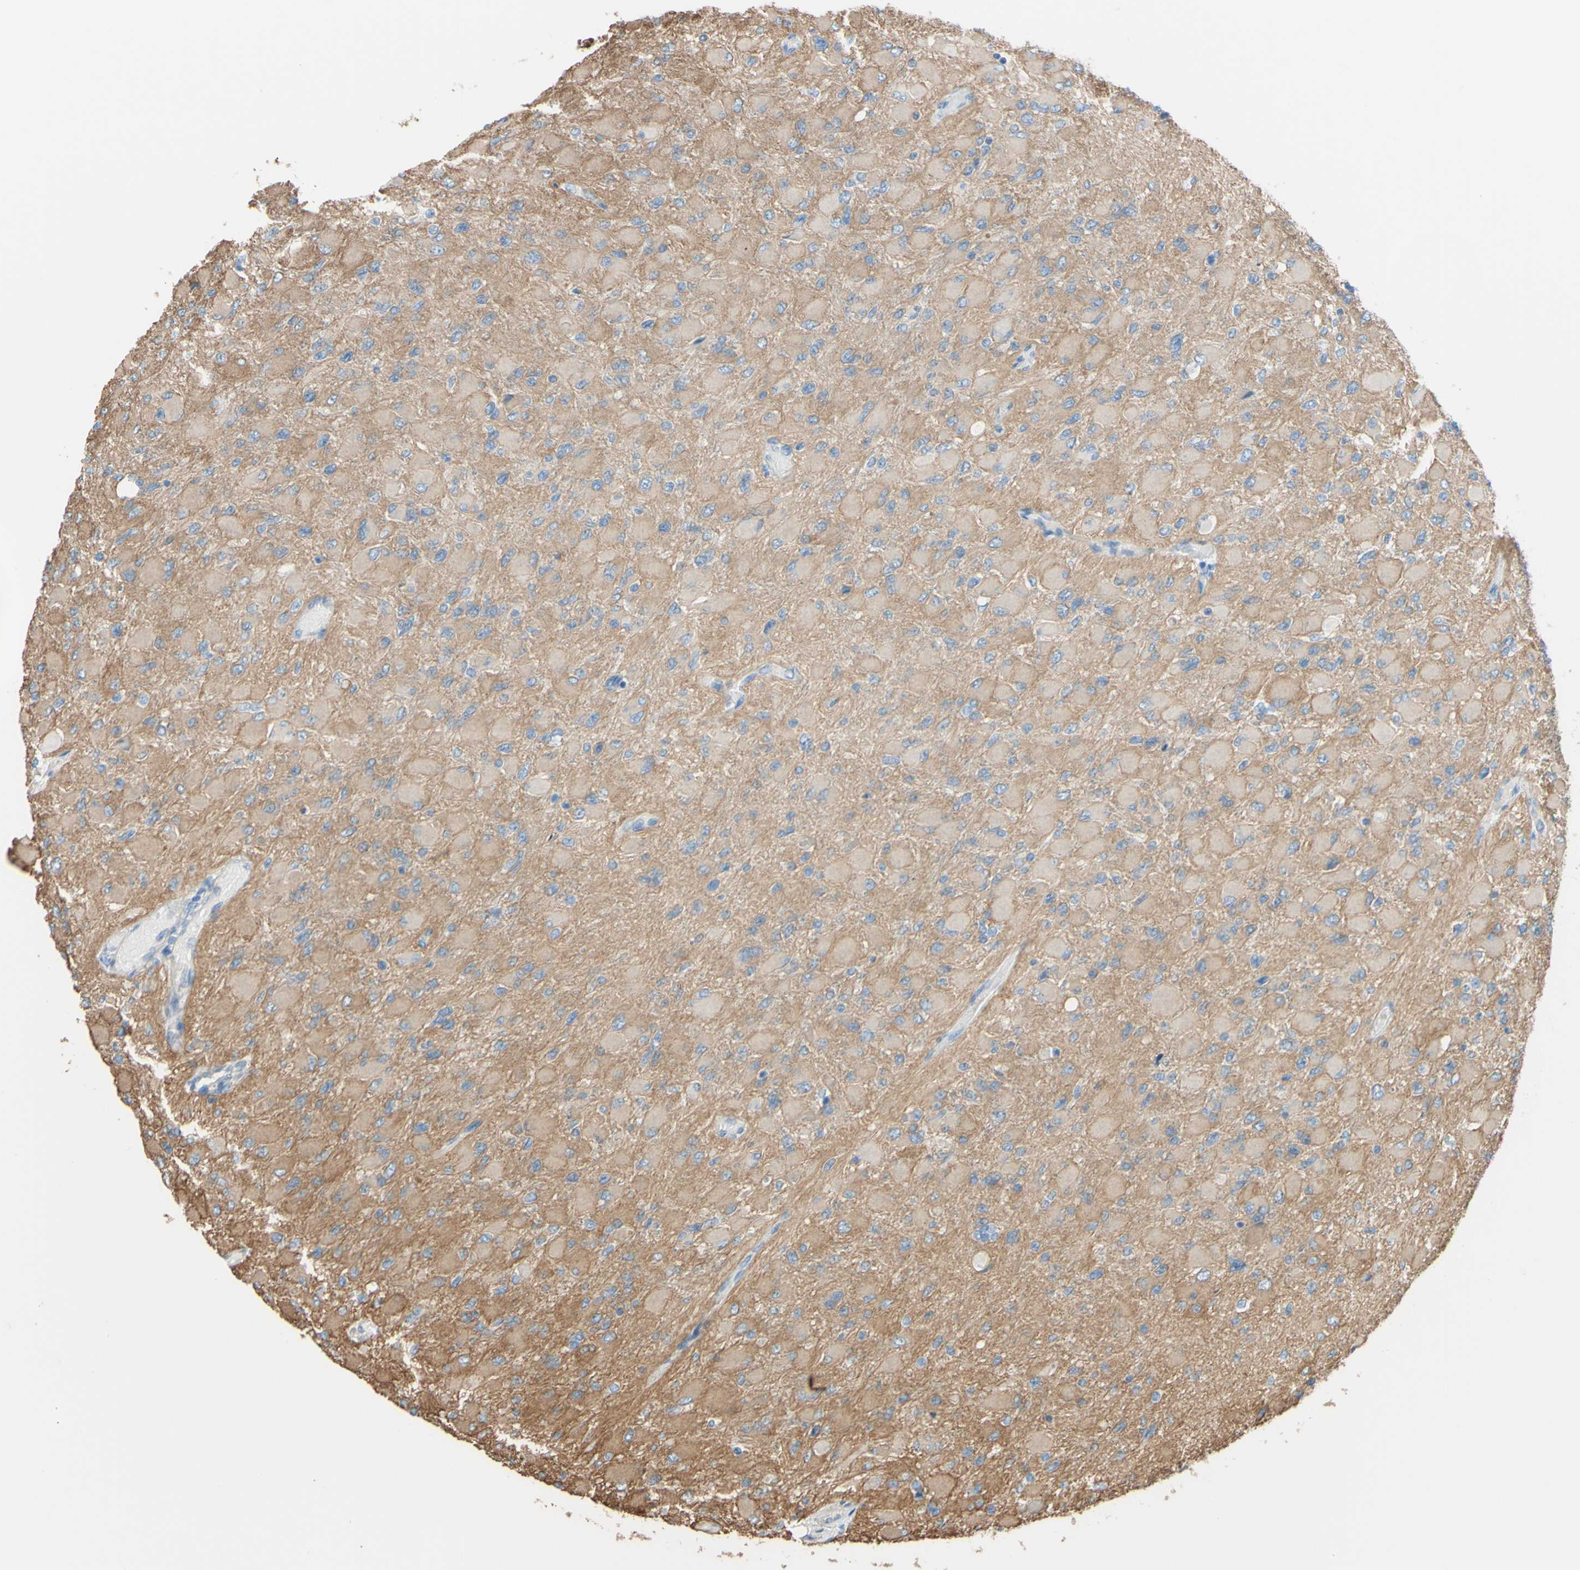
{"staining": {"intensity": "negative", "quantity": "none", "location": "none"}, "tissue": "glioma", "cell_type": "Tumor cells", "image_type": "cancer", "snomed": [{"axis": "morphology", "description": "Glioma, malignant, High grade"}, {"axis": "topography", "description": "Cerebral cortex"}], "caption": "A photomicrograph of malignant glioma (high-grade) stained for a protein exhibits no brown staining in tumor cells.", "gene": "ADD1", "patient": {"sex": "female", "age": 36}}